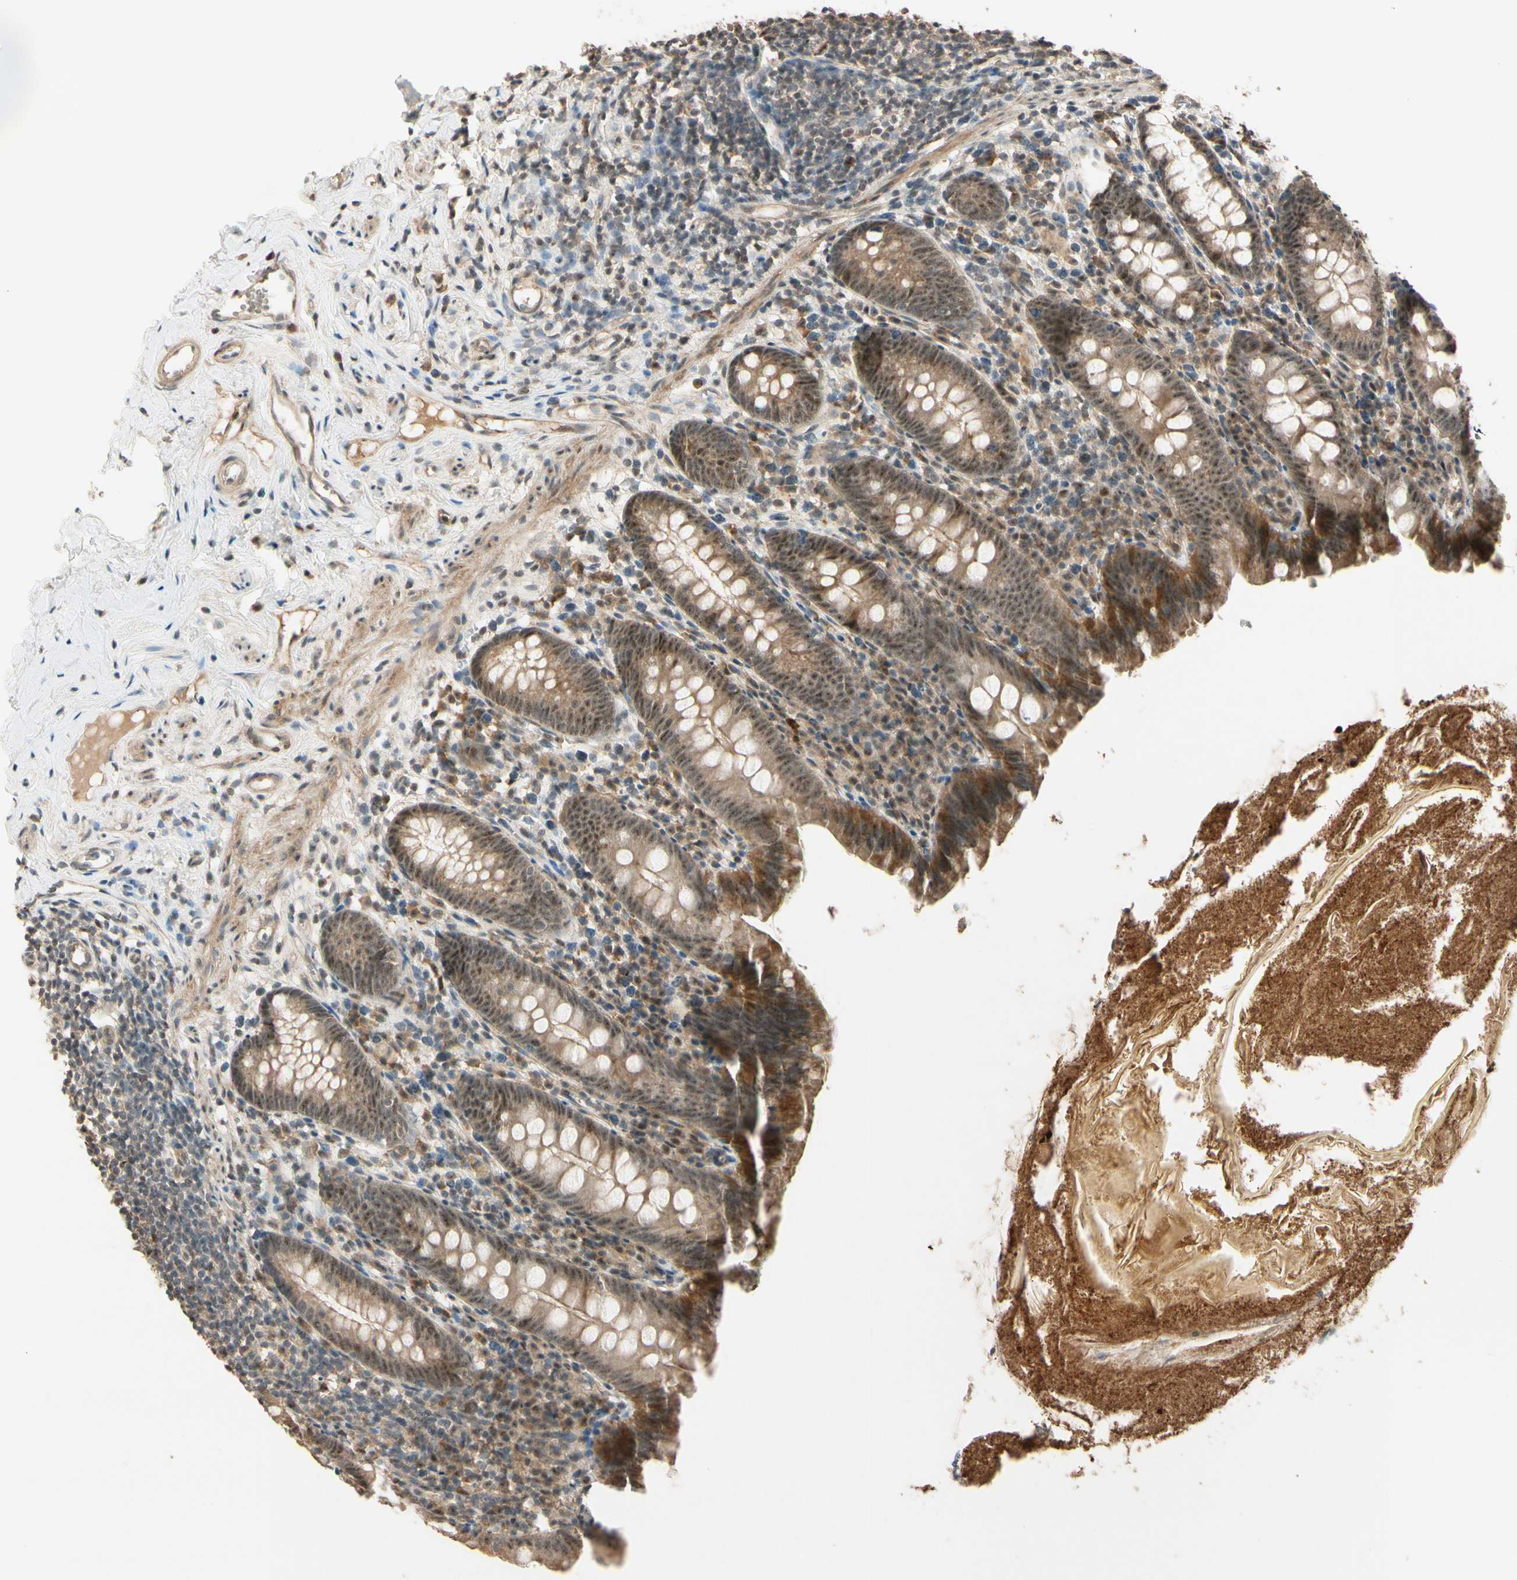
{"staining": {"intensity": "strong", "quantity": ">75%", "location": "cytoplasmic/membranous,nuclear"}, "tissue": "appendix", "cell_type": "Glandular cells", "image_type": "normal", "snomed": [{"axis": "morphology", "description": "Normal tissue, NOS"}, {"axis": "topography", "description": "Appendix"}], "caption": "DAB immunohistochemical staining of normal appendix demonstrates strong cytoplasmic/membranous,nuclear protein staining in about >75% of glandular cells.", "gene": "MCPH1", "patient": {"sex": "male", "age": 52}}